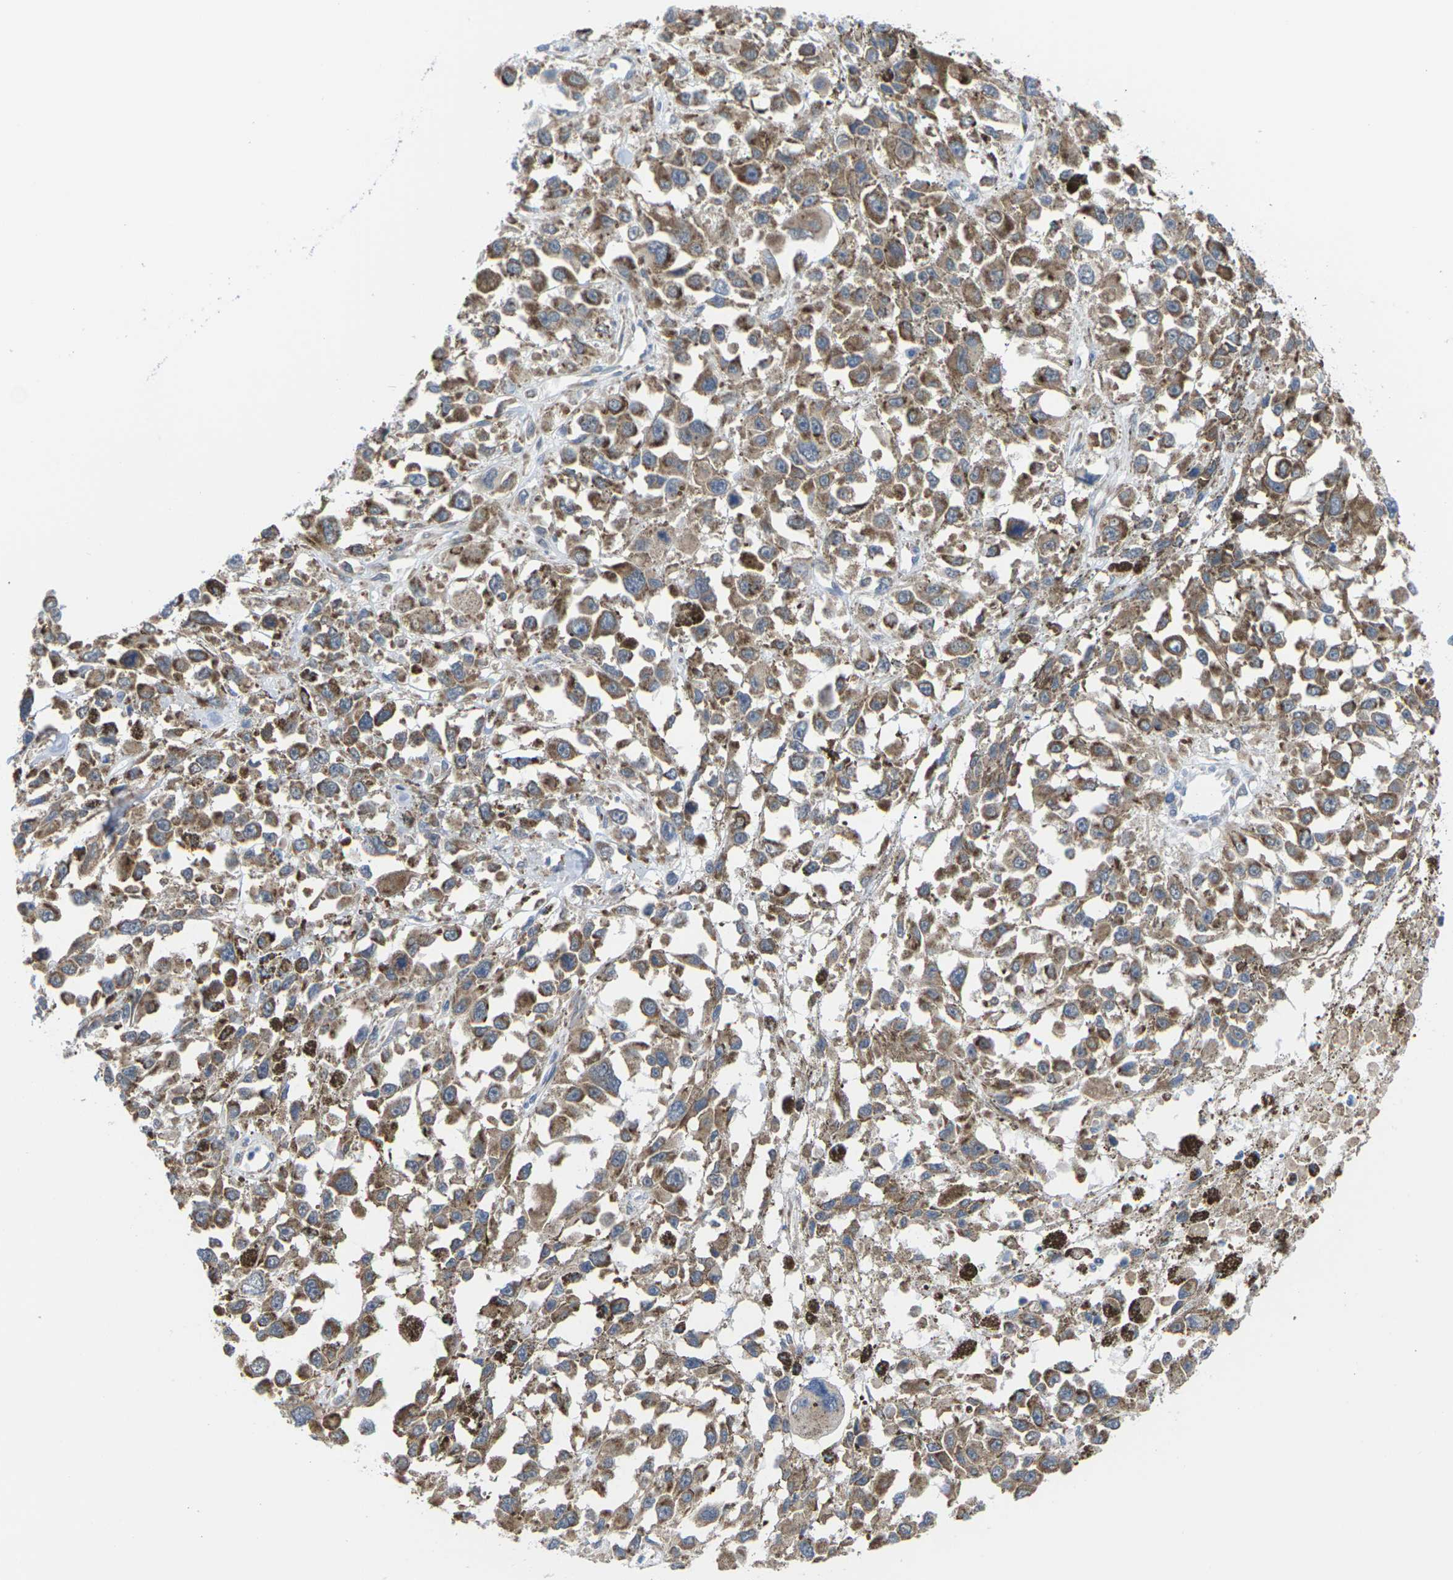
{"staining": {"intensity": "moderate", "quantity": ">75%", "location": "cytoplasmic/membranous"}, "tissue": "melanoma", "cell_type": "Tumor cells", "image_type": "cancer", "snomed": [{"axis": "morphology", "description": "Malignant melanoma, Metastatic site"}, {"axis": "topography", "description": "Lymph node"}], "caption": "Melanoma stained for a protein shows moderate cytoplasmic/membranous positivity in tumor cells. Using DAB (brown) and hematoxylin (blue) stains, captured at high magnification using brightfield microscopy.", "gene": "PDZK1IP1", "patient": {"sex": "male", "age": 59}}